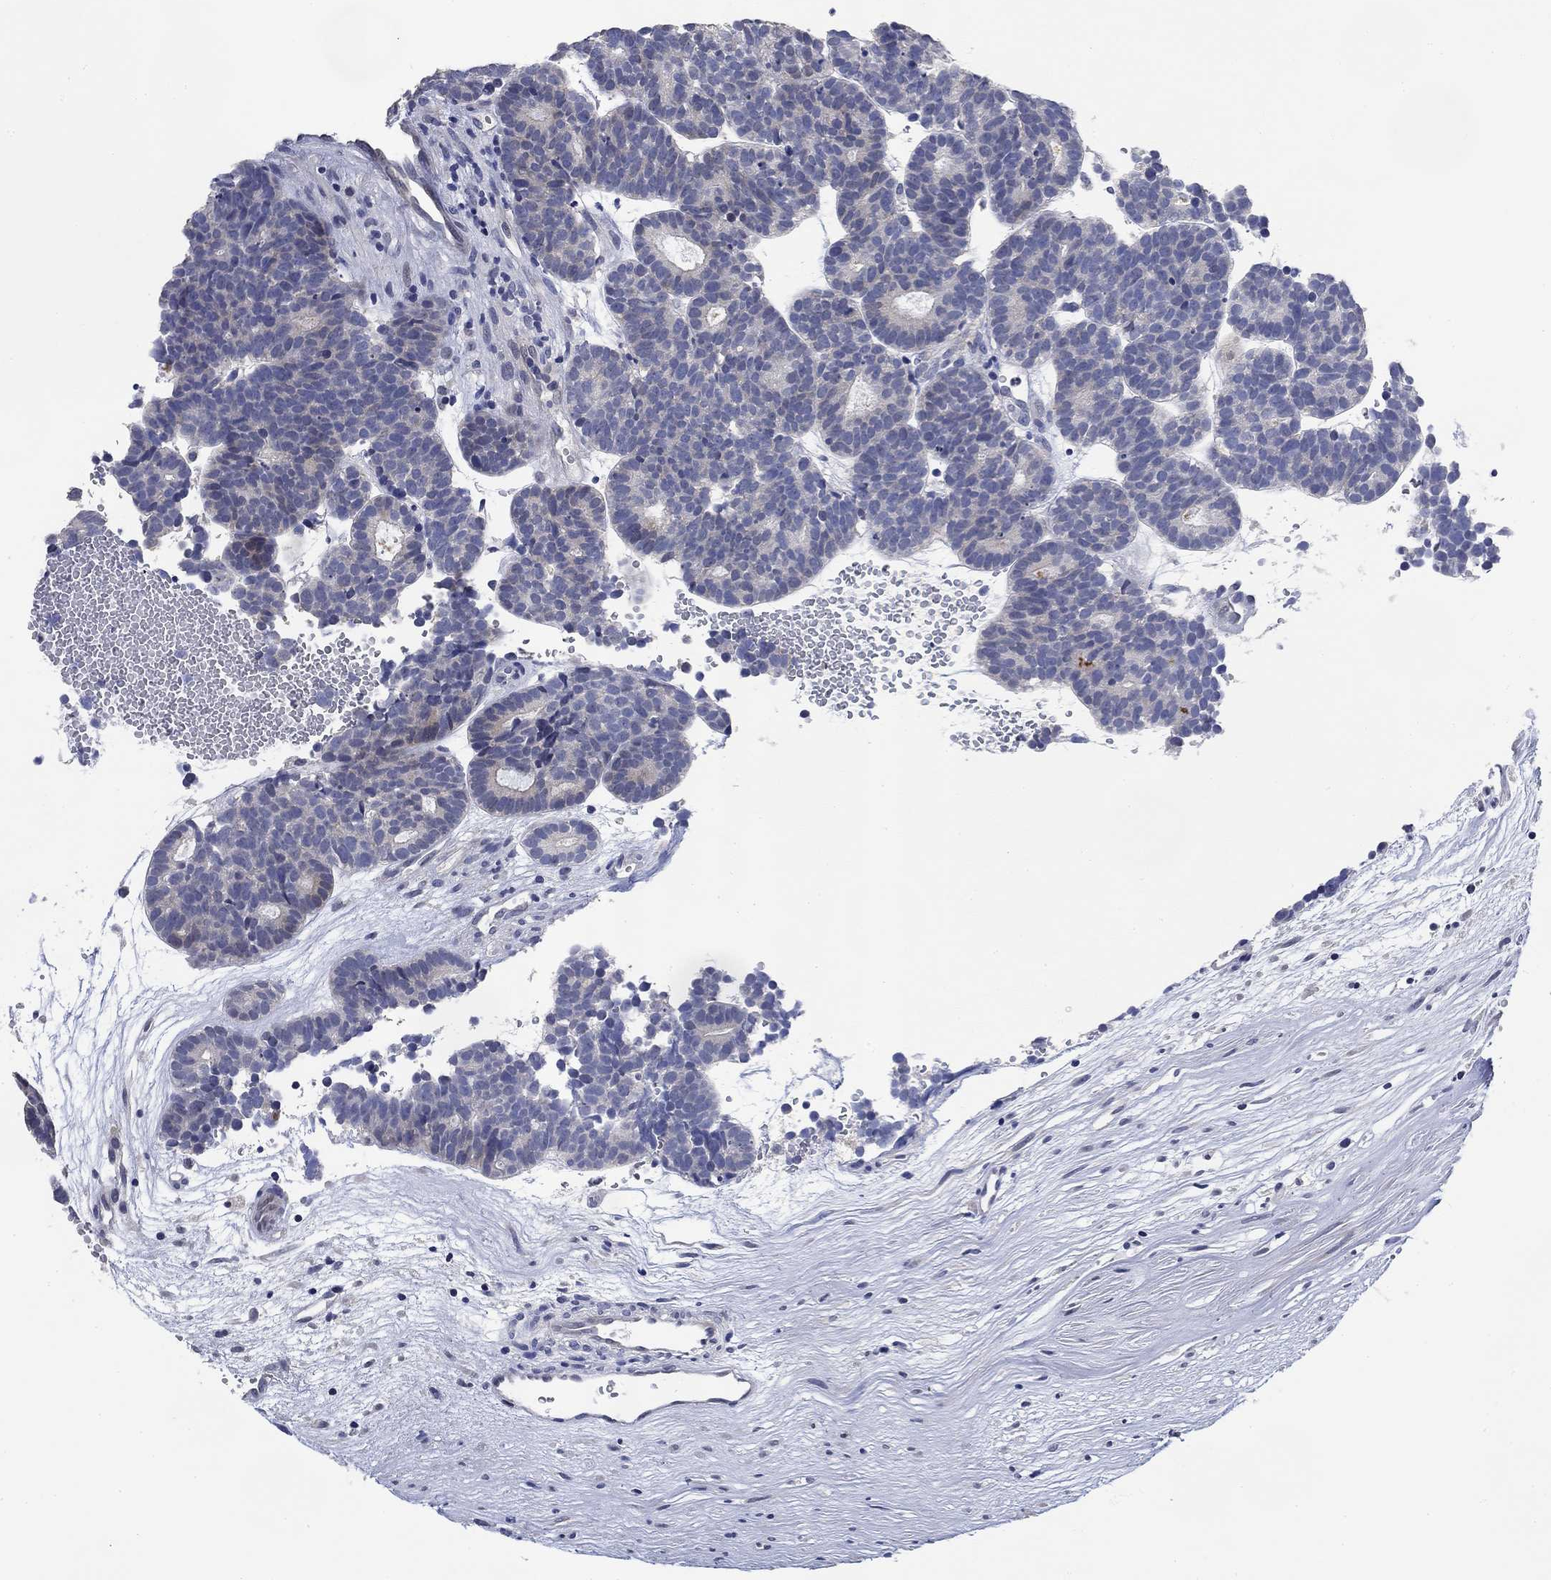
{"staining": {"intensity": "negative", "quantity": "none", "location": "none"}, "tissue": "head and neck cancer", "cell_type": "Tumor cells", "image_type": "cancer", "snomed": [{"axis": "morphology", "description": "Adenocarcinoma, NOS"}, {"axis": "topography", "description": "Head-Neck"}], "caption": "Head and neck cancer (adenocarcinoma) was stained to show a protein in brown. There is no significant staining in tumor cells.", "gene": "DAZL", "patient": {"sex": "female", "age": 81}}